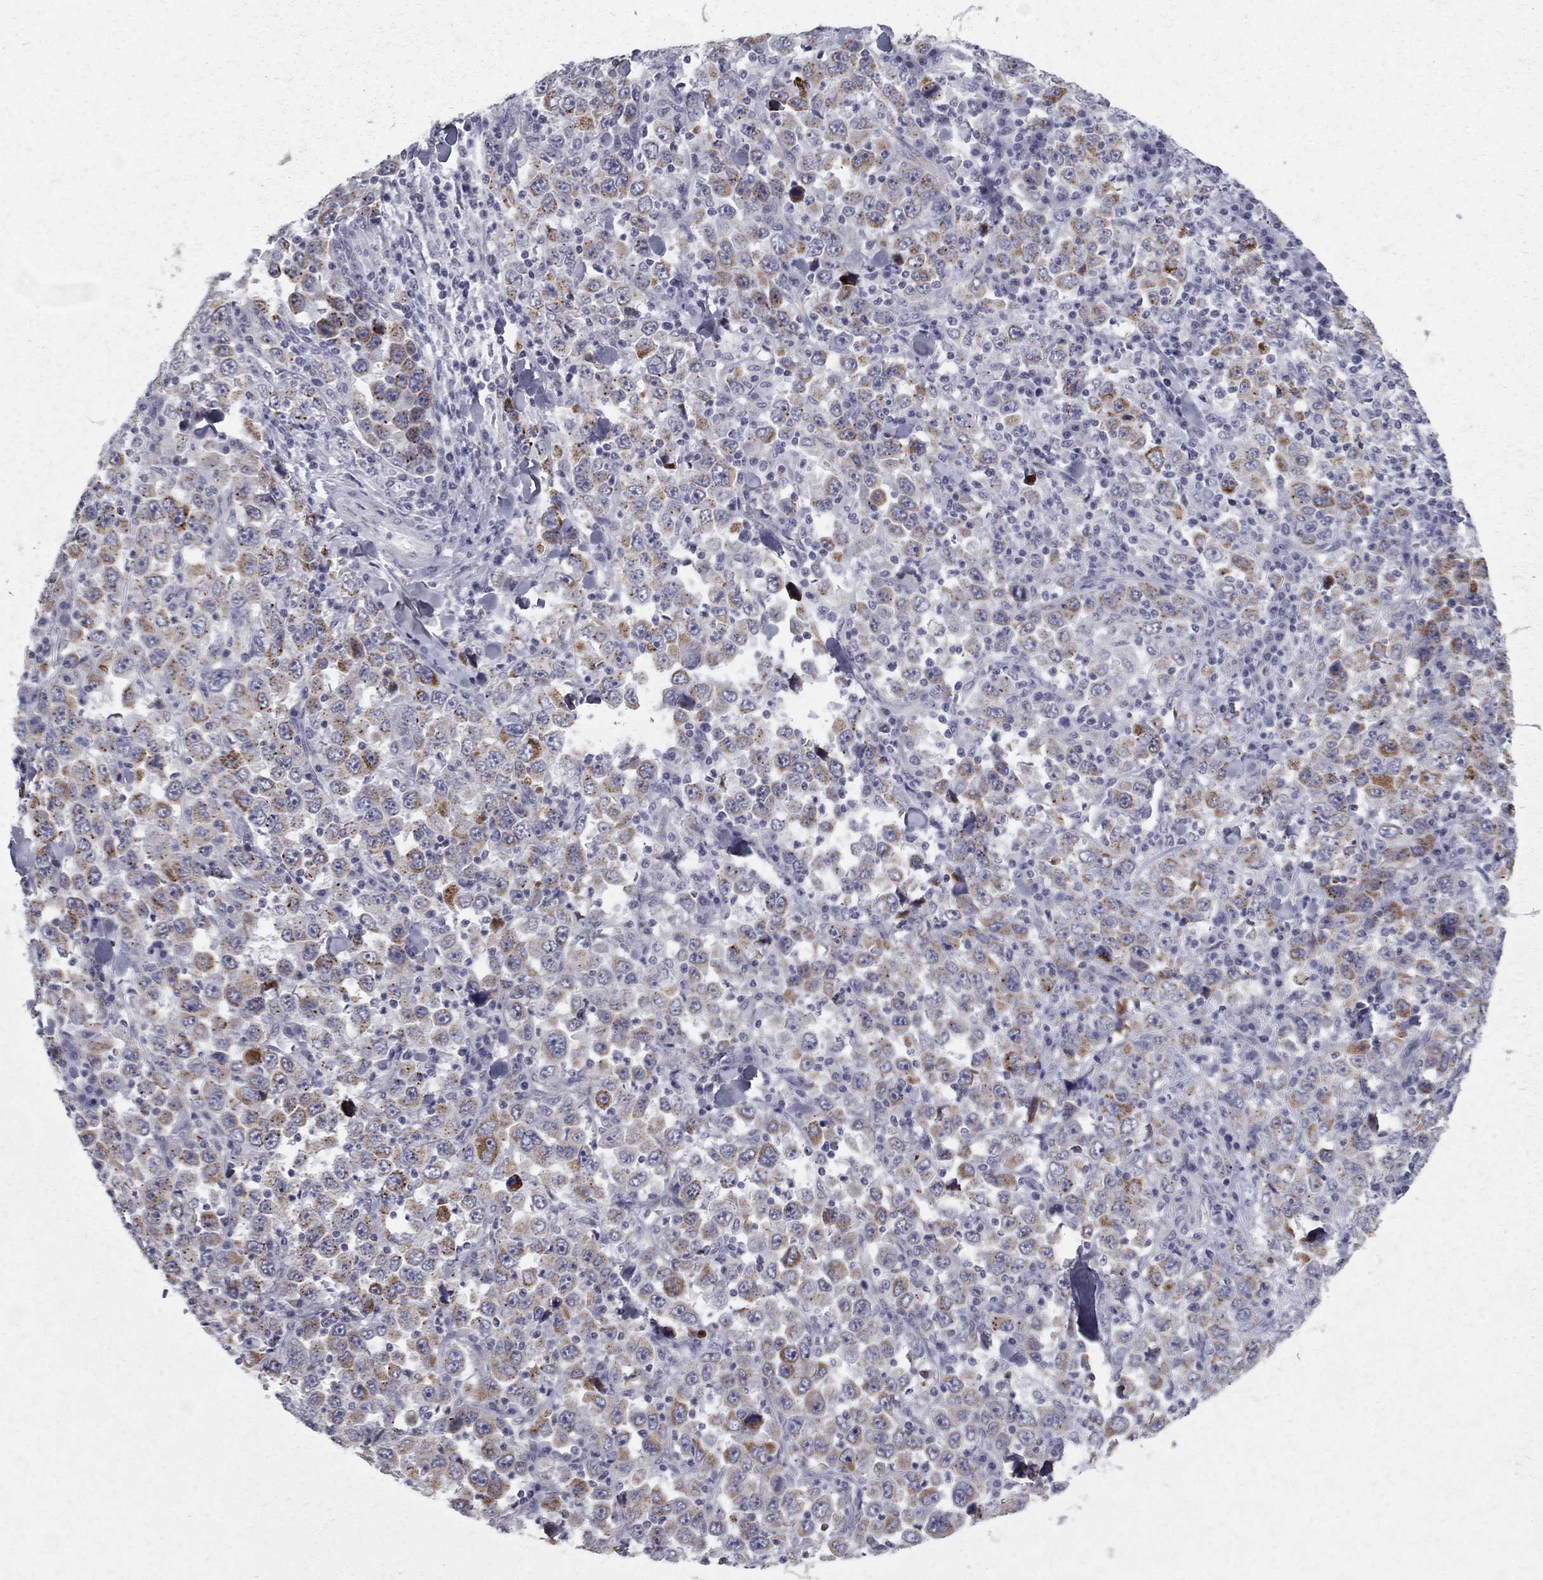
{"staining": {"intensity": "strong", "quantity": "<25%", "location": "cytoplasmic/membranous"}, "tissue": "stomach cancer", "cell_type": "Tumor cells", "image_type": "cancer", "snomed": [{"axis": "morphology", "description": "Normal tissue, NOS"}, {"axis": "morphology", "description": "Adenocarcinoma, NOS"}, {"axis": "topography", "description": "Stomach, upper"}, {"axis": "topography", "description": "Stomach"}], "caption": "Immunohistochemical staining of human stomach cancer (adenocarcinoma) exhibits medium levels of strong cytoplasmic/membranous positivity in about <25% of tumor cells.", "gene": "CLIC6", "patient": {"sex": "male", "age": 59}}